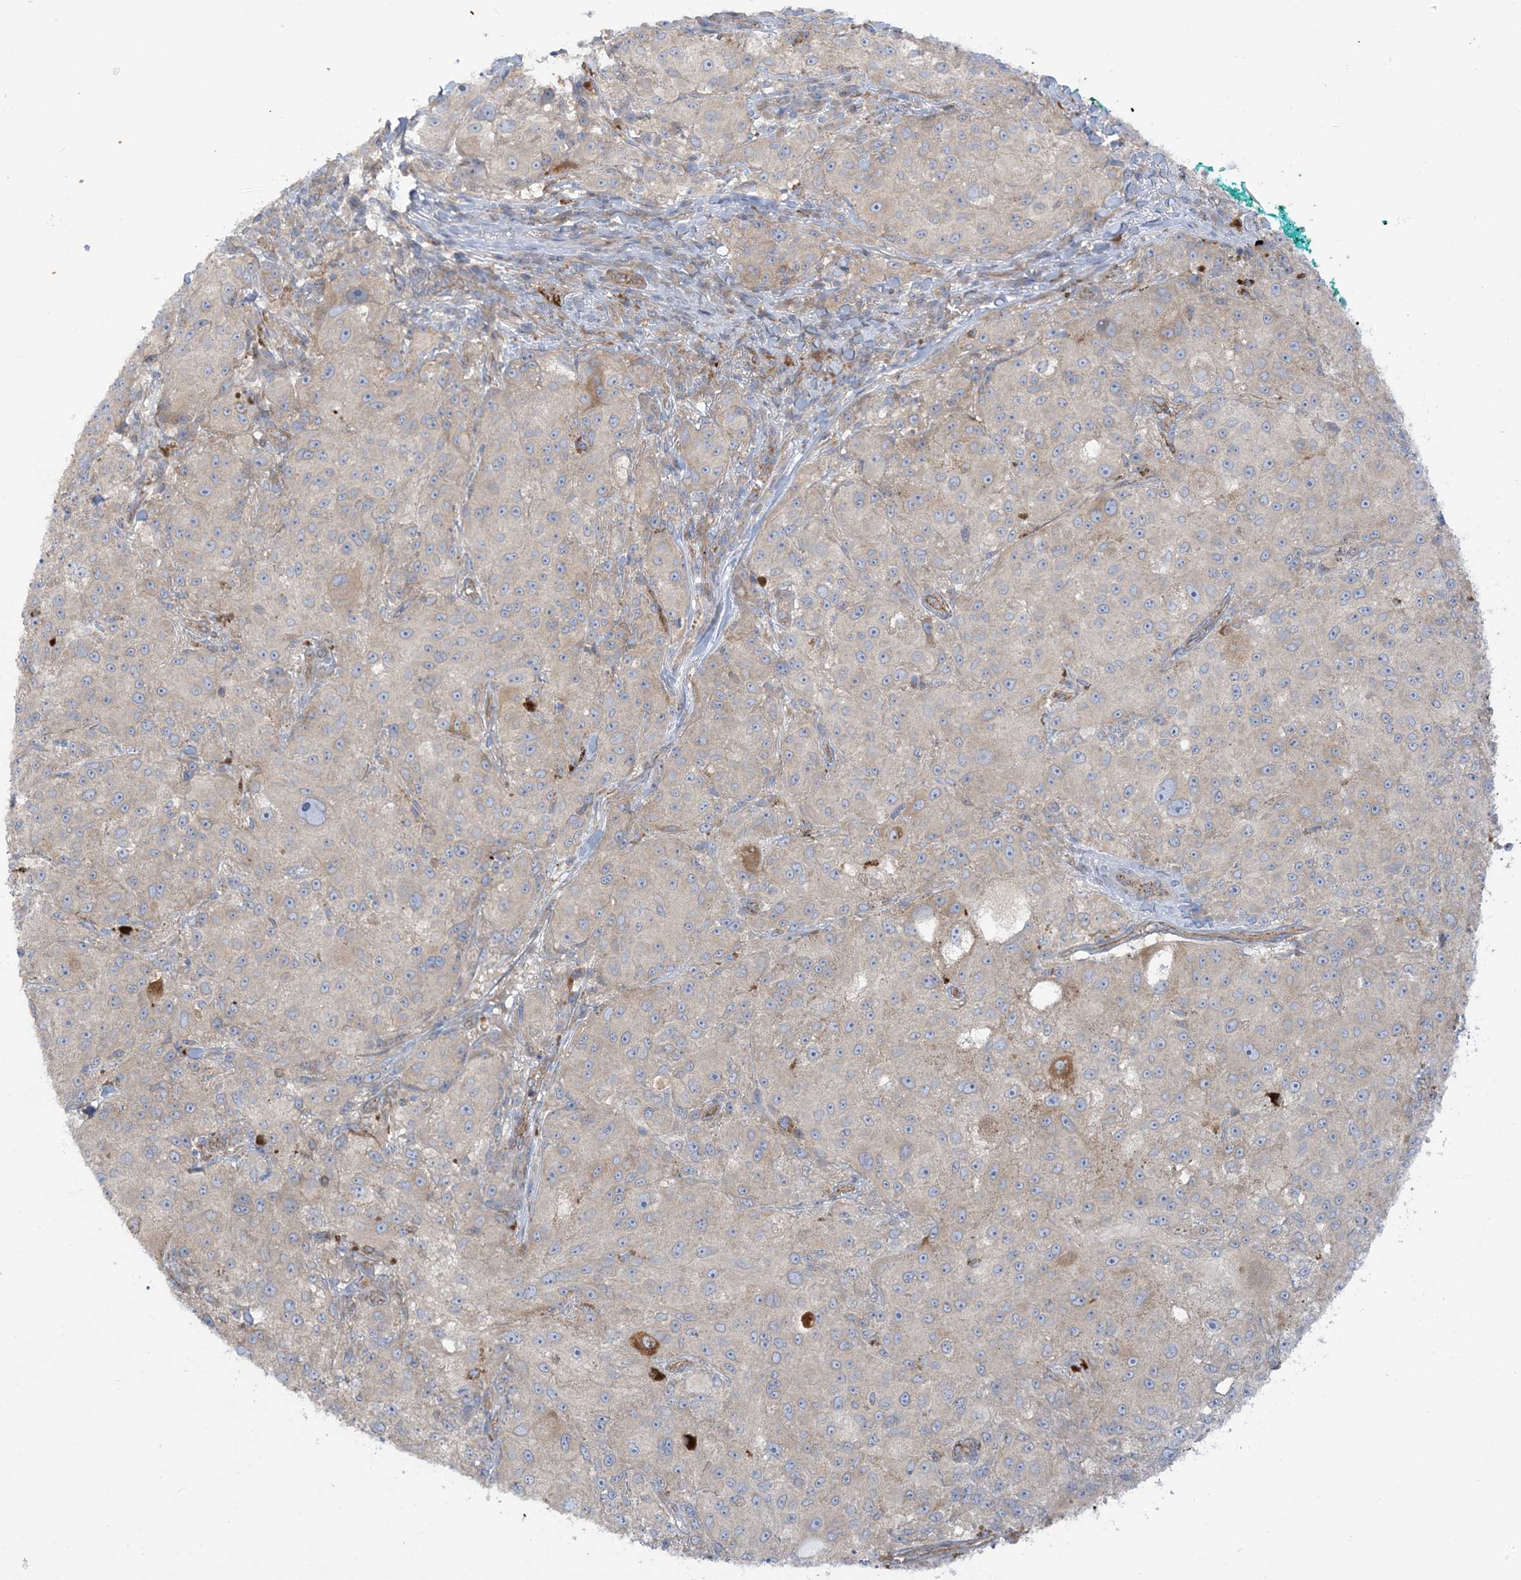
{"staining": {"intensity": "weak", "quantity": "<25%", "location": "cytoplasmic/membranous"}, "tissue": "melanoma", "cell_type": "Tumor cells", "image_type": "cancer", "snomed": [{"axis": "morphology", "description": "Necrosis, NOS"}, {"axis": "morphology", "description": "Malignant melanoma, NOS"}, {"axis": "topography", "description": "Skin"}], "caption": "High magnification brightfield microscopy of malignant melanoma stained with DAB (3,3'-diaminobenzidine) (brown) and counterstained with hematoxylin (blue): tumor cells show no significant staining.", "gene": "ICMT", "patient": {"sex": "female", "age": 87}}